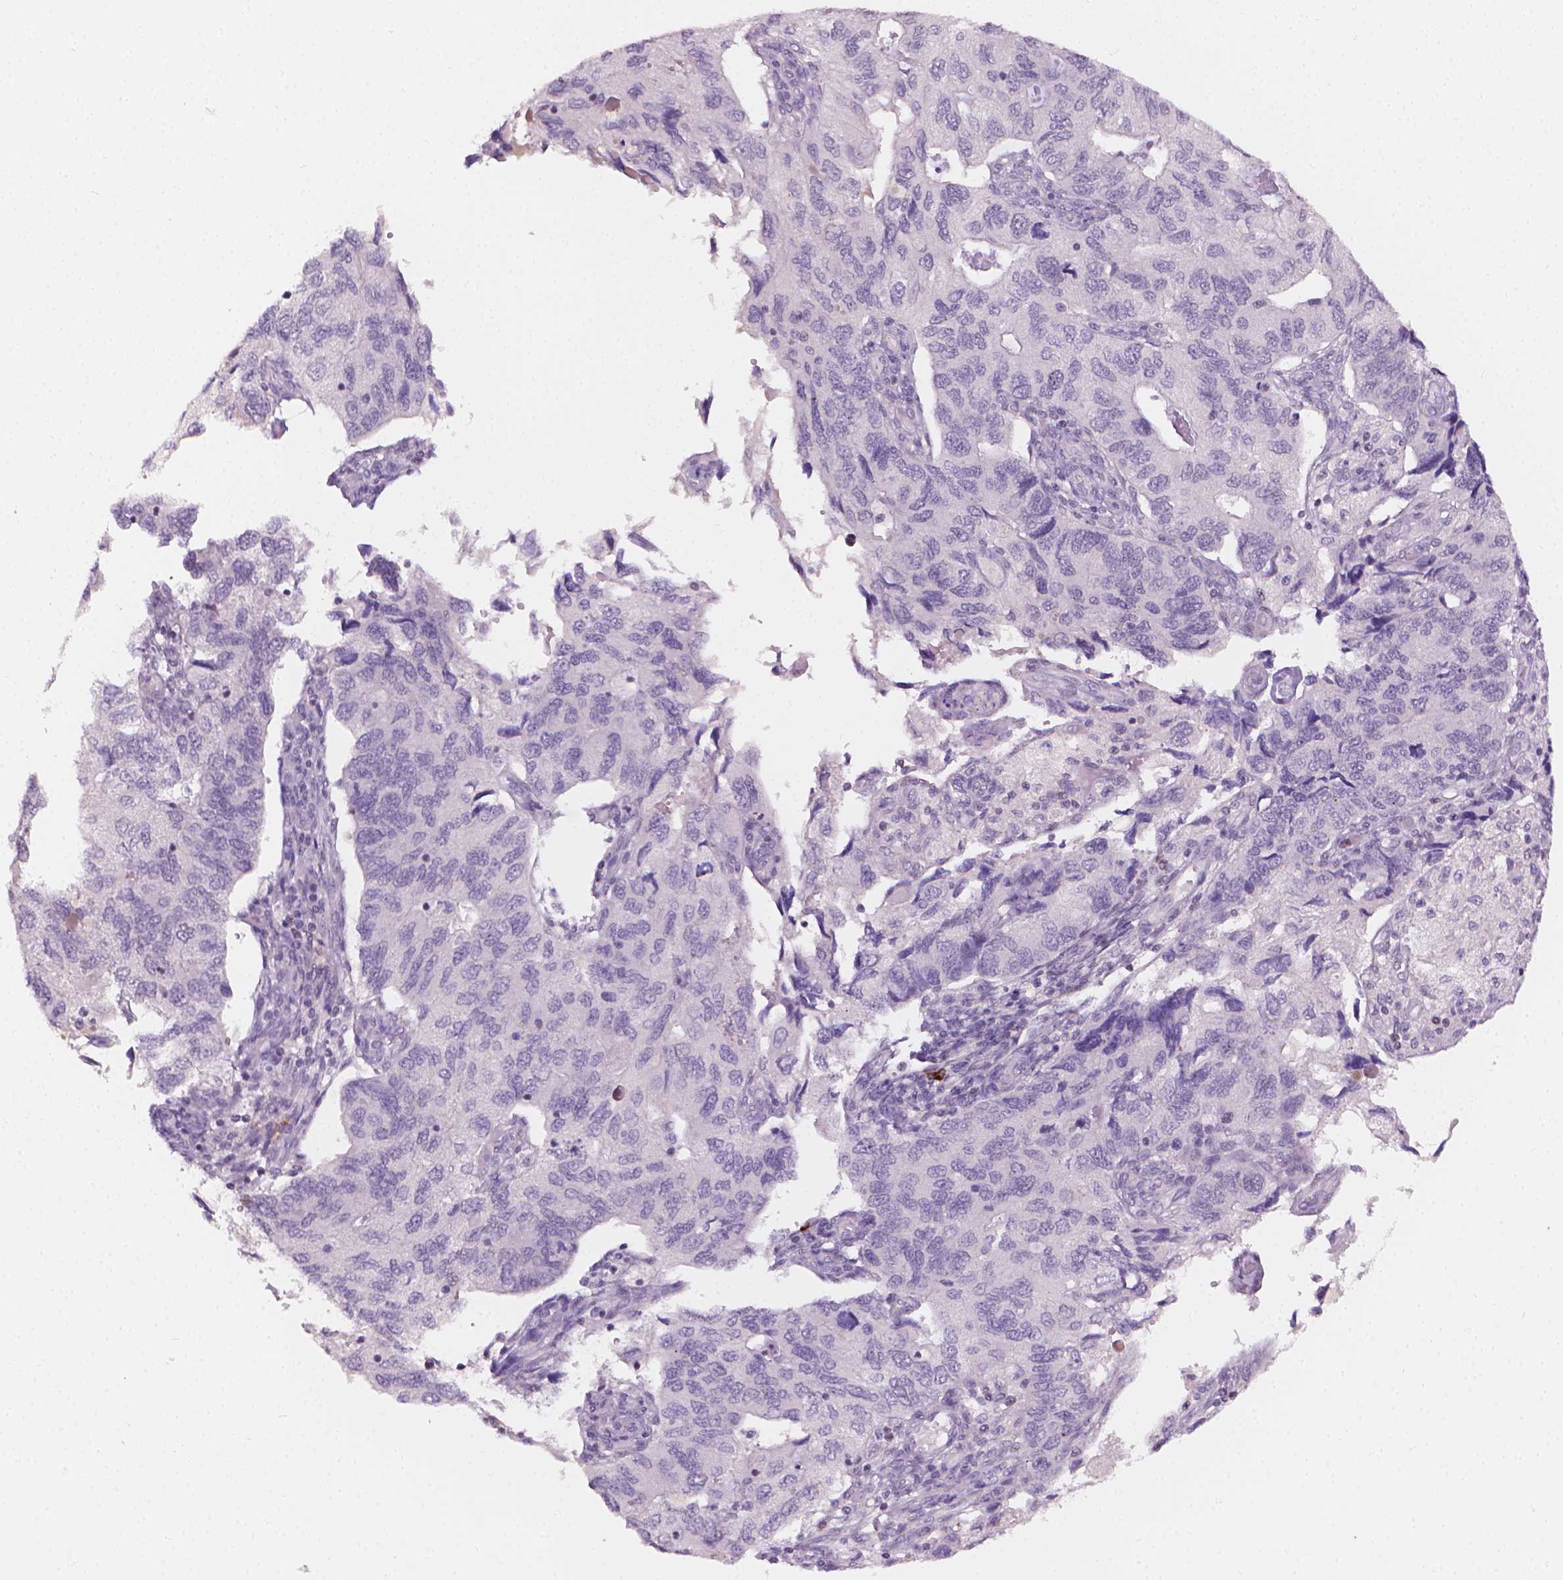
{"staining": {"intensity": "negative", "quantity": "none", "location": "none"}, "tissue": "endometrial cancer", "cell_type": "Tumor cells", "image_type": "cancer", "snomed": [{"axis": "morphology", "description": "Carcinoma, NOS"}, {"axis": "topography", "description": "Uterus"}], "caption": "This histopathology image is of endometrial cancer stained with immunohistochemistry (IHC) to label a protein in brown with the nuclei are counter-stained blue. There is no positivity in tumor cells.", "gene": "NCAN", "patient": {"sex": "female", "age": 76}}